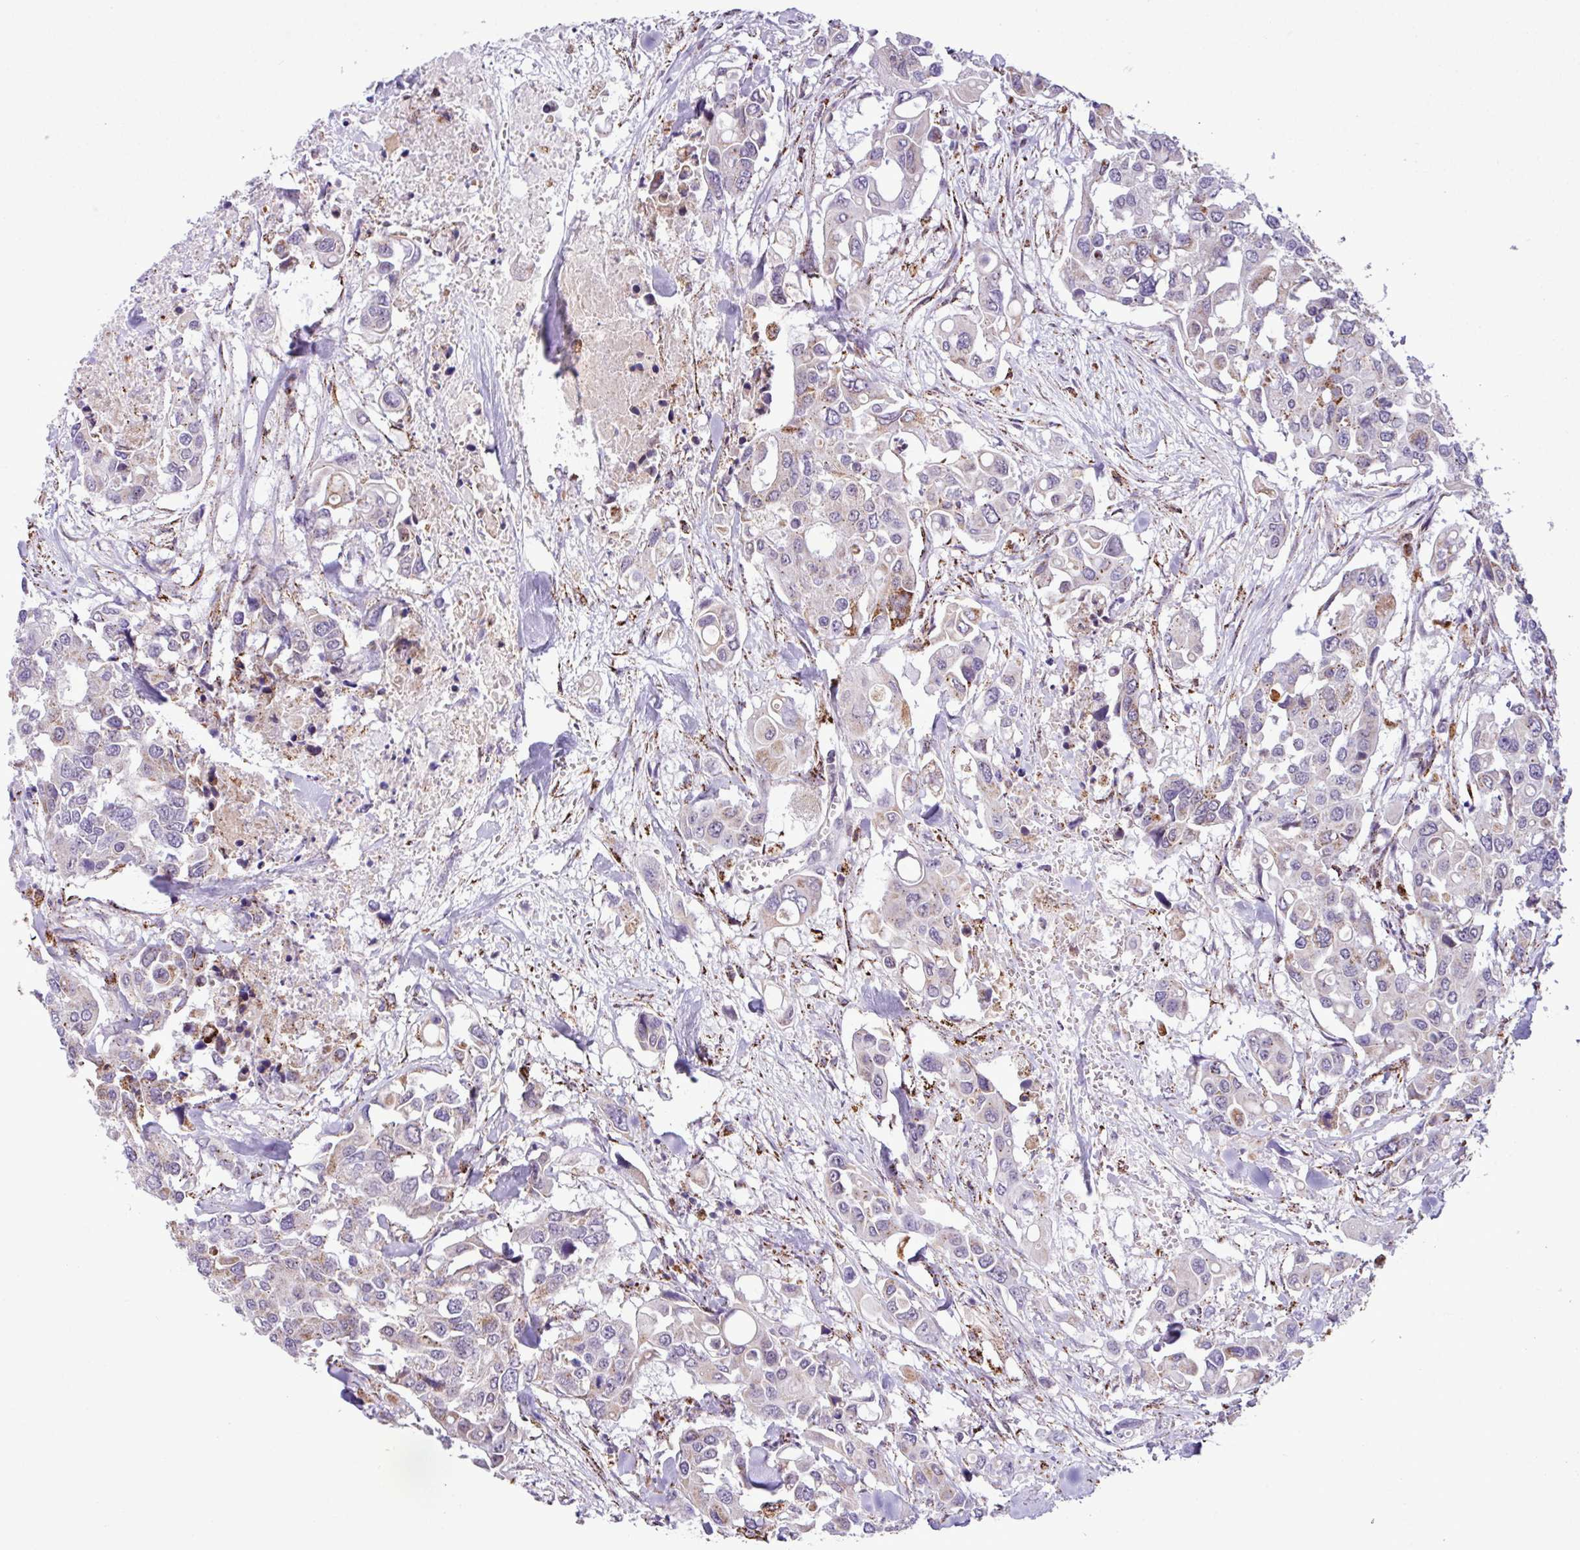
{"staining": {"intensity": "negative", "quantity": "none", "location": "none"}, "tissue": "colorectal cancer", "cell_type": "Tumor cells", "image_type": "cancer", "snomed": [{"axis": "morphology", "description": "Adenocarcinoma, NOS"}, {"axis": "topography", "description": "Colon"}], "caption": "An image of adenocarcinoma (colorectal) stained for a protein reveals no brown staining in tumor cells.", "gene": "SGPP1", "patient": {"sex": "male", "age": 77}}